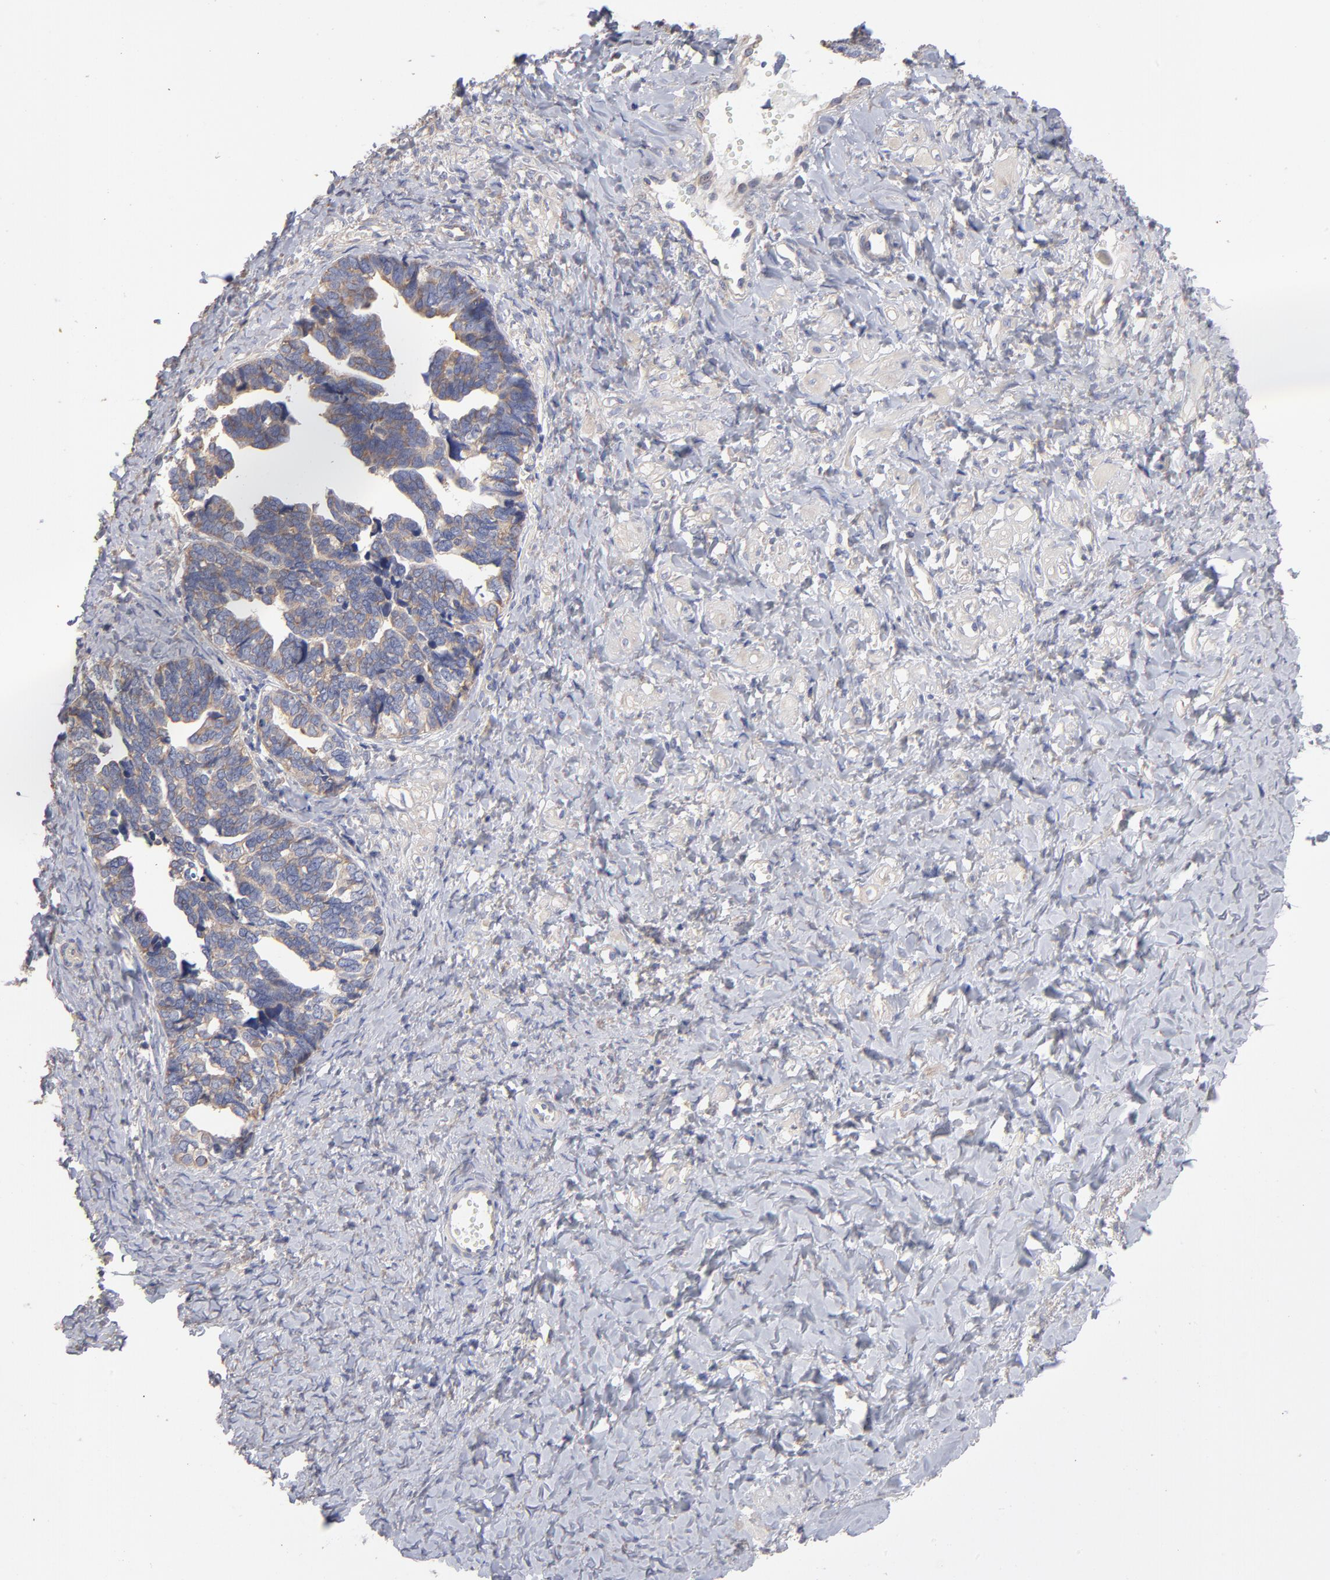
{"staining": {"intensity": "weak", "quantity": ">75%", "location": "cytoplasmic/membranous"}, "tissue": "ovarian cancer", "cell_type": "Tumor cells", "image_type": "cancer", "snomed": [{"axis": "morphology", "description": "Cystadenocarcinoma, serous, NOS"}, {"axis": "topography", "description": "Ovary"}], "caption": "IHC histopathology image of neoplastic tissue: human serous cystadenocarcinoma (ovarian) stained using IHC reveals low levels of weak protein expression localized specifically in the cytoplasmic/membranous of tumor cells, appearing as a cytoplasmic/membranous brown color.", "gene": "RPL3", "patient": {"sex": "female", "age": 77}}